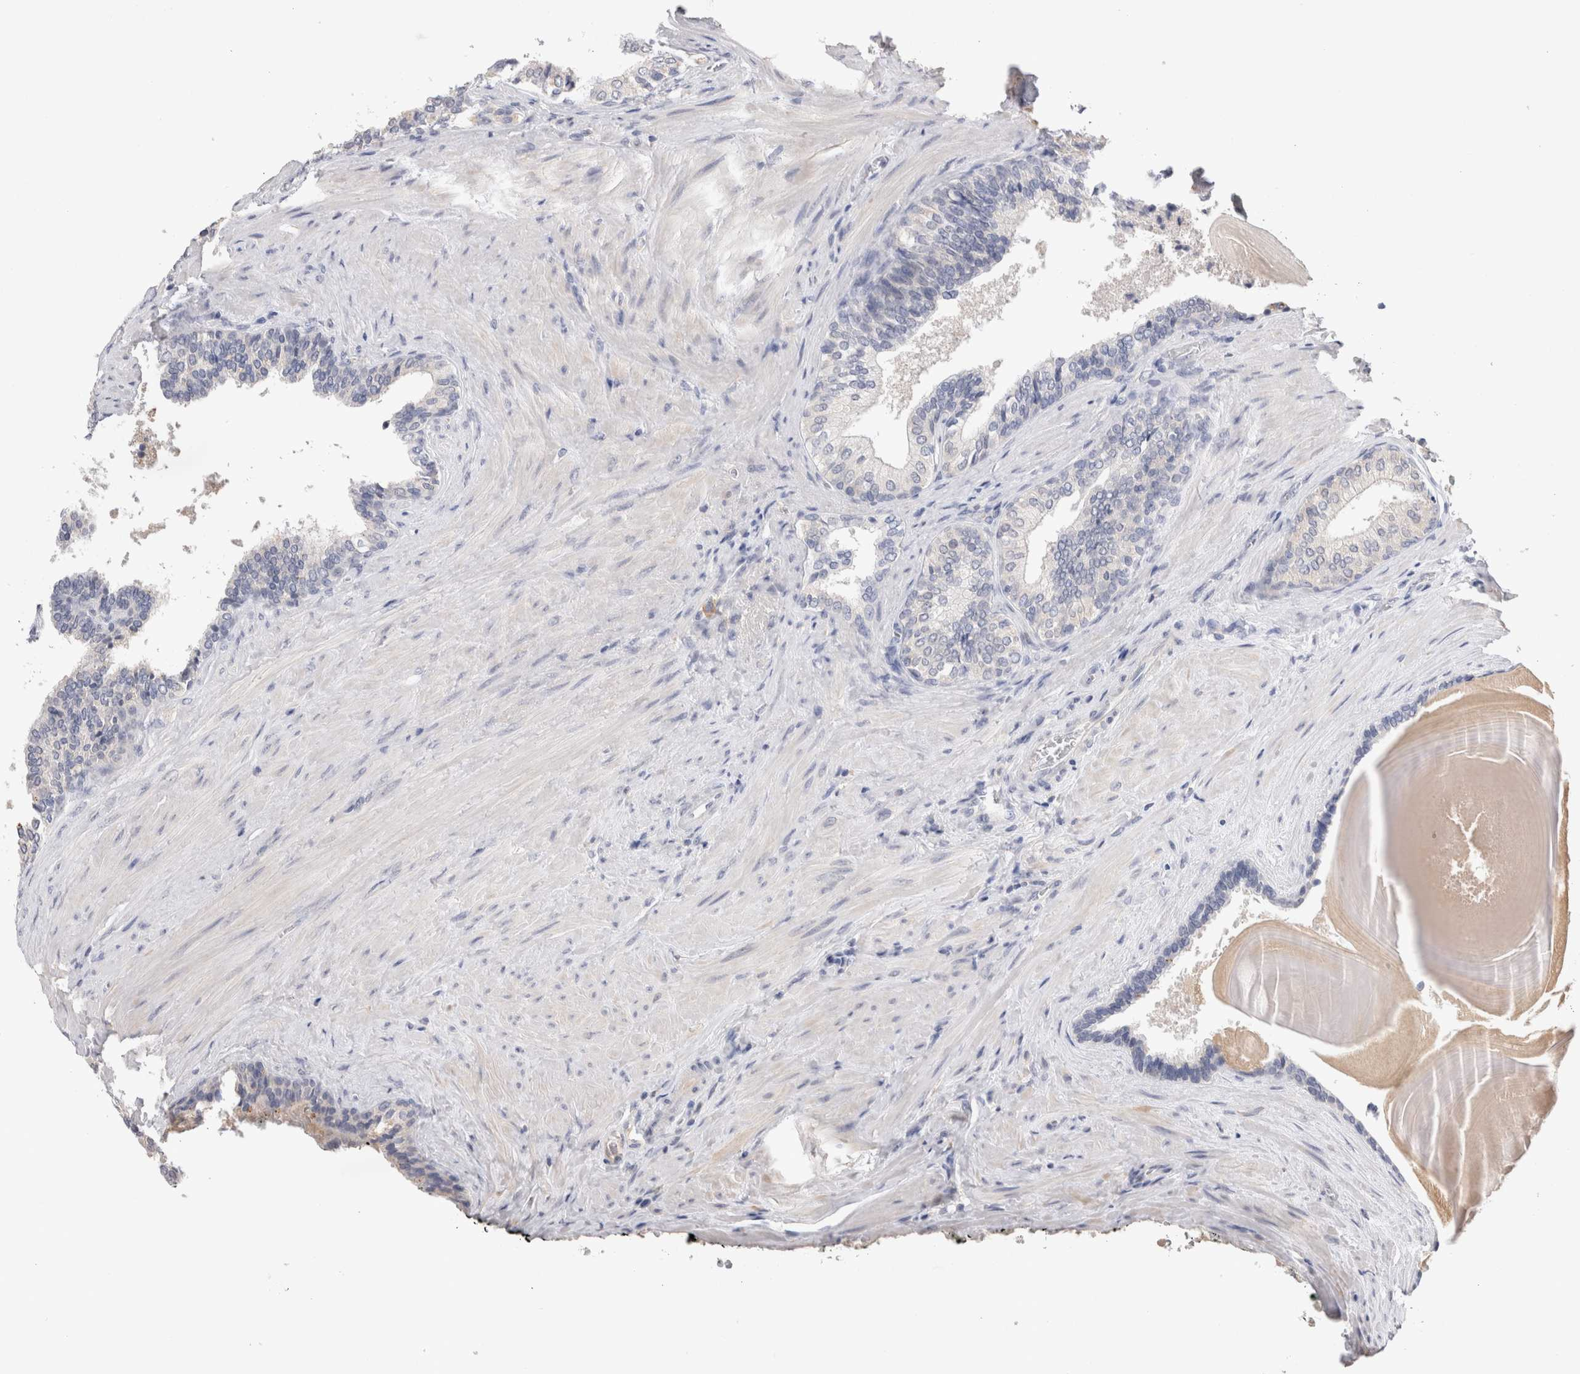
{"staining": {"intensity": "negative", "quantity": "none", "location": "none"}, "tissue": "prostate cancer", "cell_type": "Tumor cells", "image_type": "cancer", "snomed": [{"axis": "morphology", "description": "Adenocarcinoma, Low grade"}, {"axis": "topography", "description": "Prostate"}], "caption": "Prostate cancer stained for a protein using immunohistochemistry displays no expression tumor cells.", "gene": "VSIG4", "patient": {"sex": "male", "age": 60}}